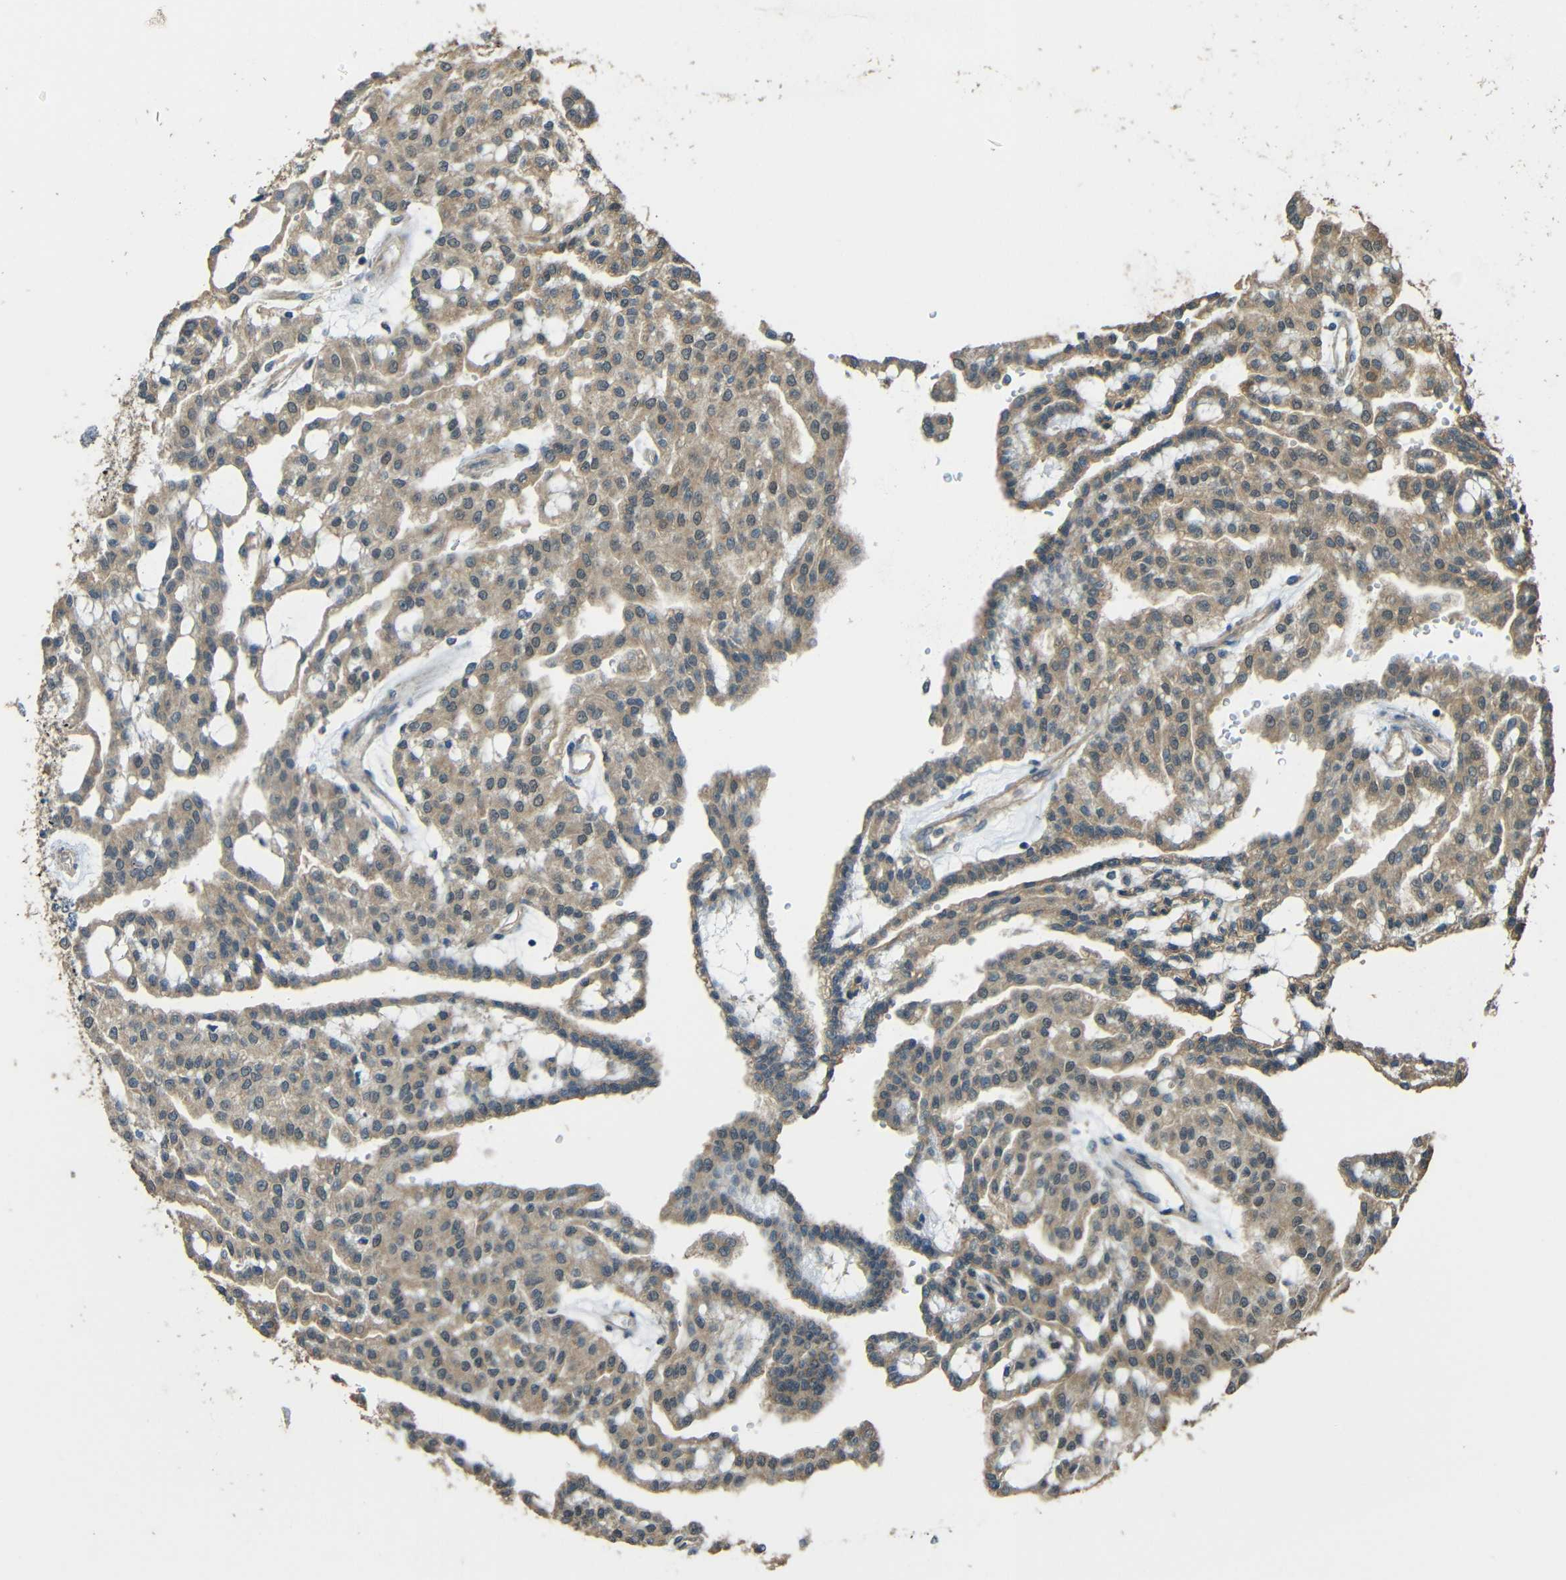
{"staining": {"intensity": "moderate", "quantity": ">75%", "location": "cytoplasmic/membranous"}, "tissue": "renal cancer", "cell_type": "Tumor cells", "image_type": "cancer", "snomed": [{"axis": "morphology", "description": "Adenocarcinoma, NOS"}, {"axis": "topography", "description": "Kidney"}], "caption": "Protein expression analysis of human renal adenocarcinoma reveals moderate cytoplasmic/membranous positivity in approximately >75% of tumor cells.", "gene": "ACACA", "patient": {"sex": "male", "age": 63}}